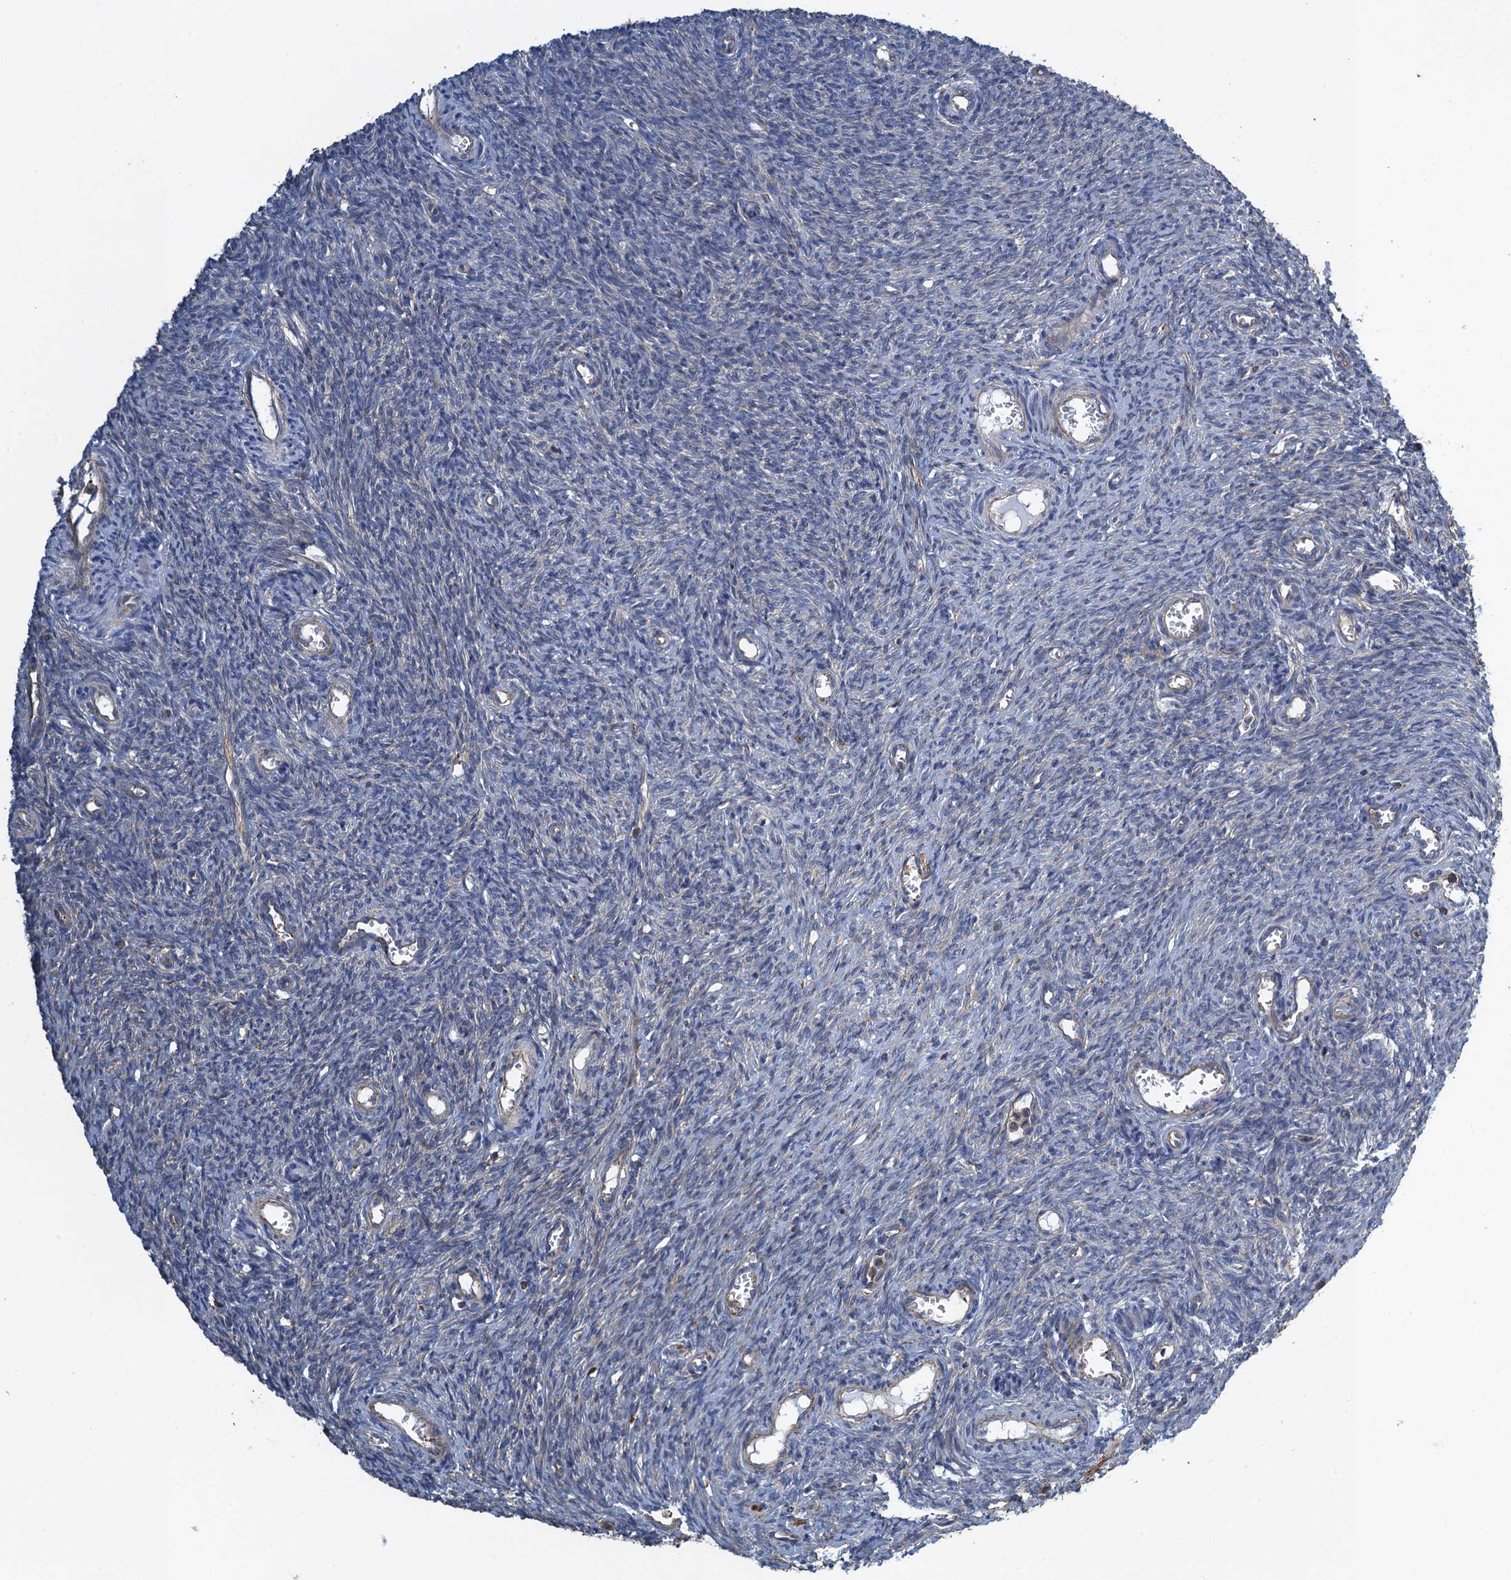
{"staining": {"intensity": "negative", "quantity": "none", "location": "none"}, "tissue": "ovary", "cell_type": "Ovarian stroma cells", "image_type": "normal", "snomed": [{"axis": "morphology", "description": "Normal tissue, NOS"}, {"axis": "topography", "description": "Ovary"}], "caption": "IHC of normal human ovary displays no positivity in ovarian stroma cells.", "gene": "PROSER2", "patient": {"sex": "female", "age": 44}}